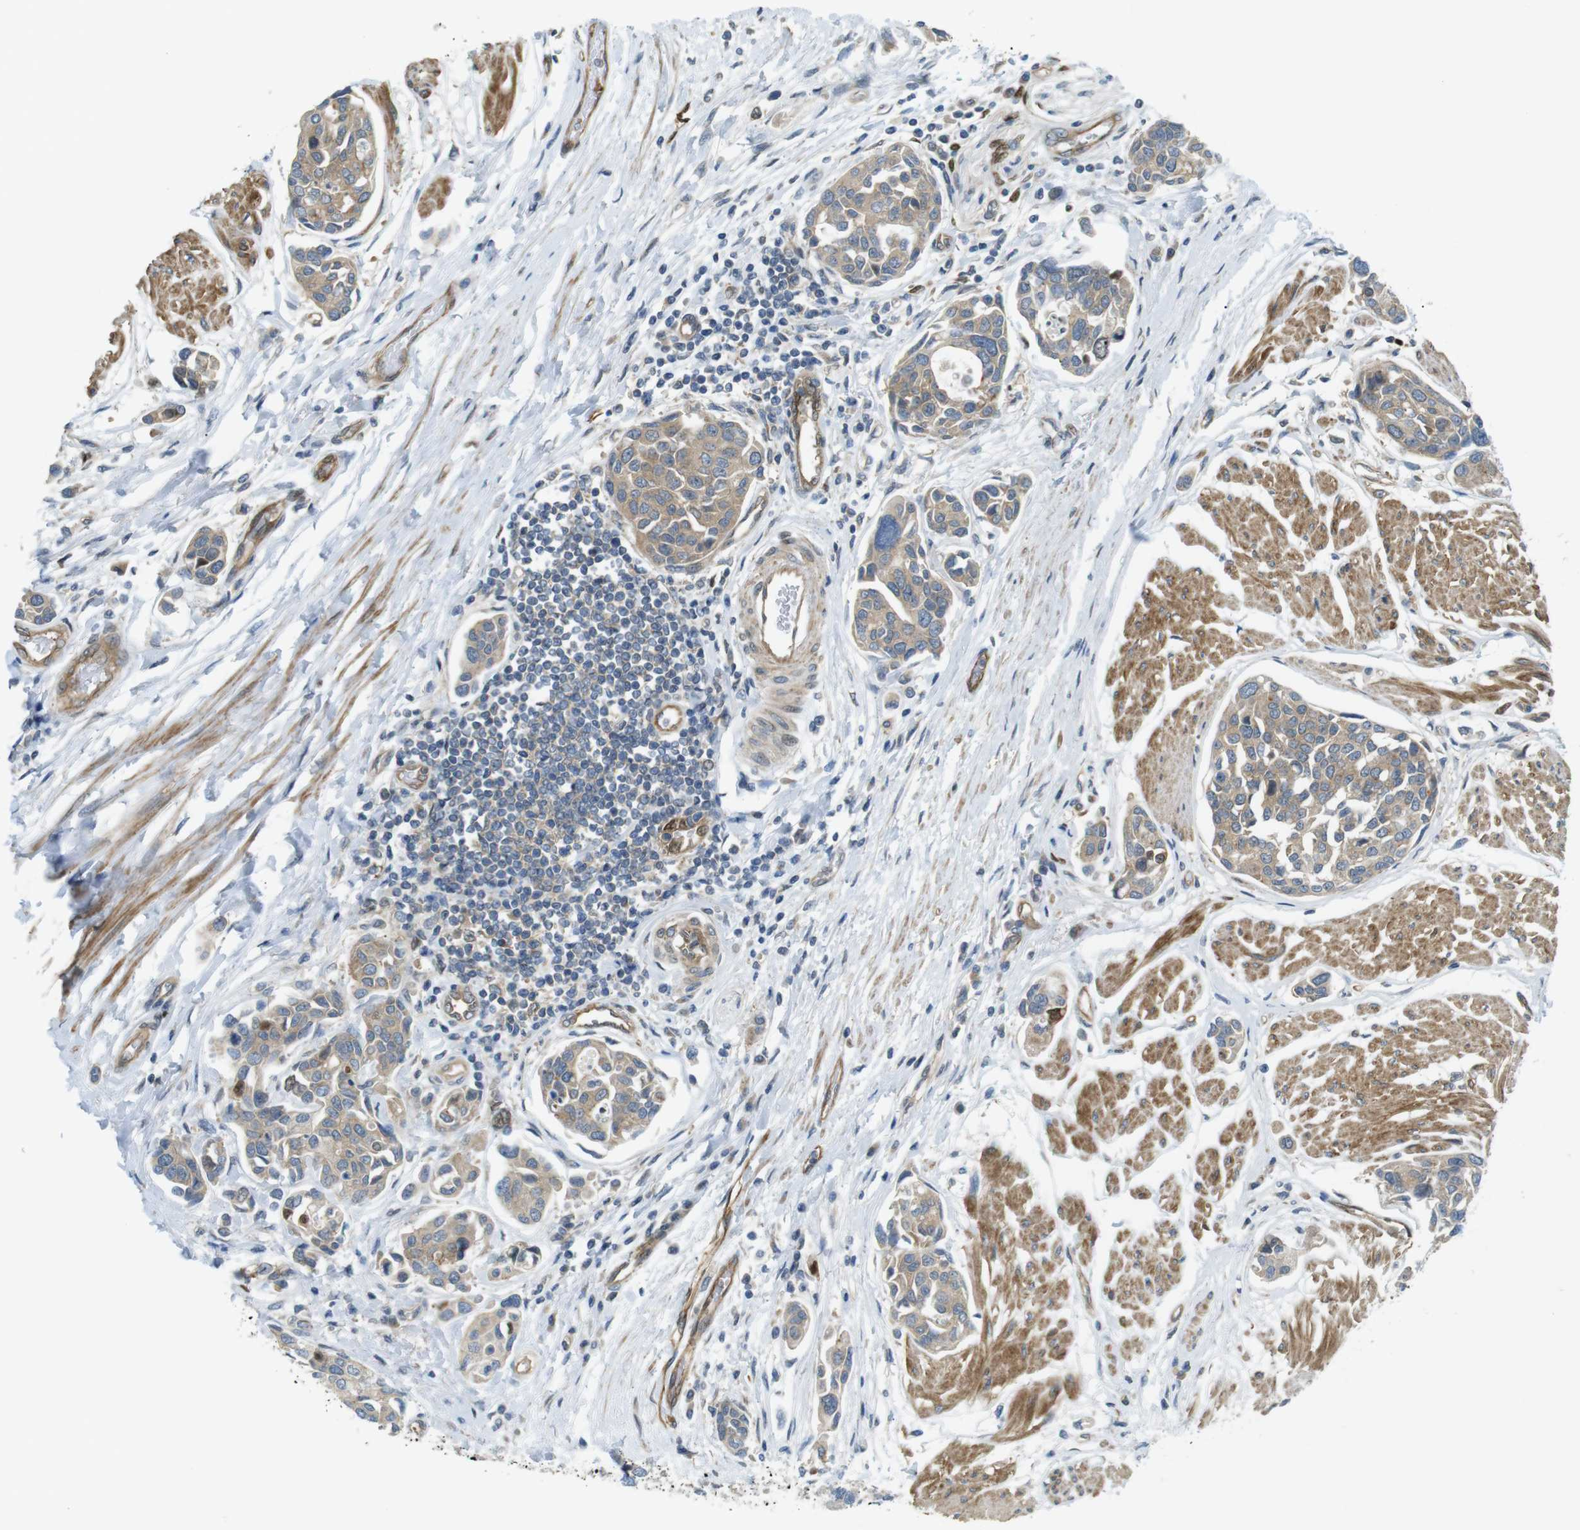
{"staining": {"intensity": "weak", "quantity": ">75%", "location": "cytoplasmic/membranous"}, "tissue": "urothelial cancer", "cell_type": "Tumor cells", "image_type": "cancer", "snomed": [{"axis": "morphology", "description": "Urothelial carcinoma, High grade"}, {"axis": "topography", "description": "Urinary bladder"}], "caption": "IHC histopathology image of neoplastic tissue: urothelial cancer stained using immunohistochemistry (IHC) reveals low levels of weak protein expression localized specifically in the cytoplasmic/membranous of tumor cells, appearing as a cytoplasmic/membranous brown color.", "gene": "TSC1", "patient": {"sex": "male", "age": 78}}